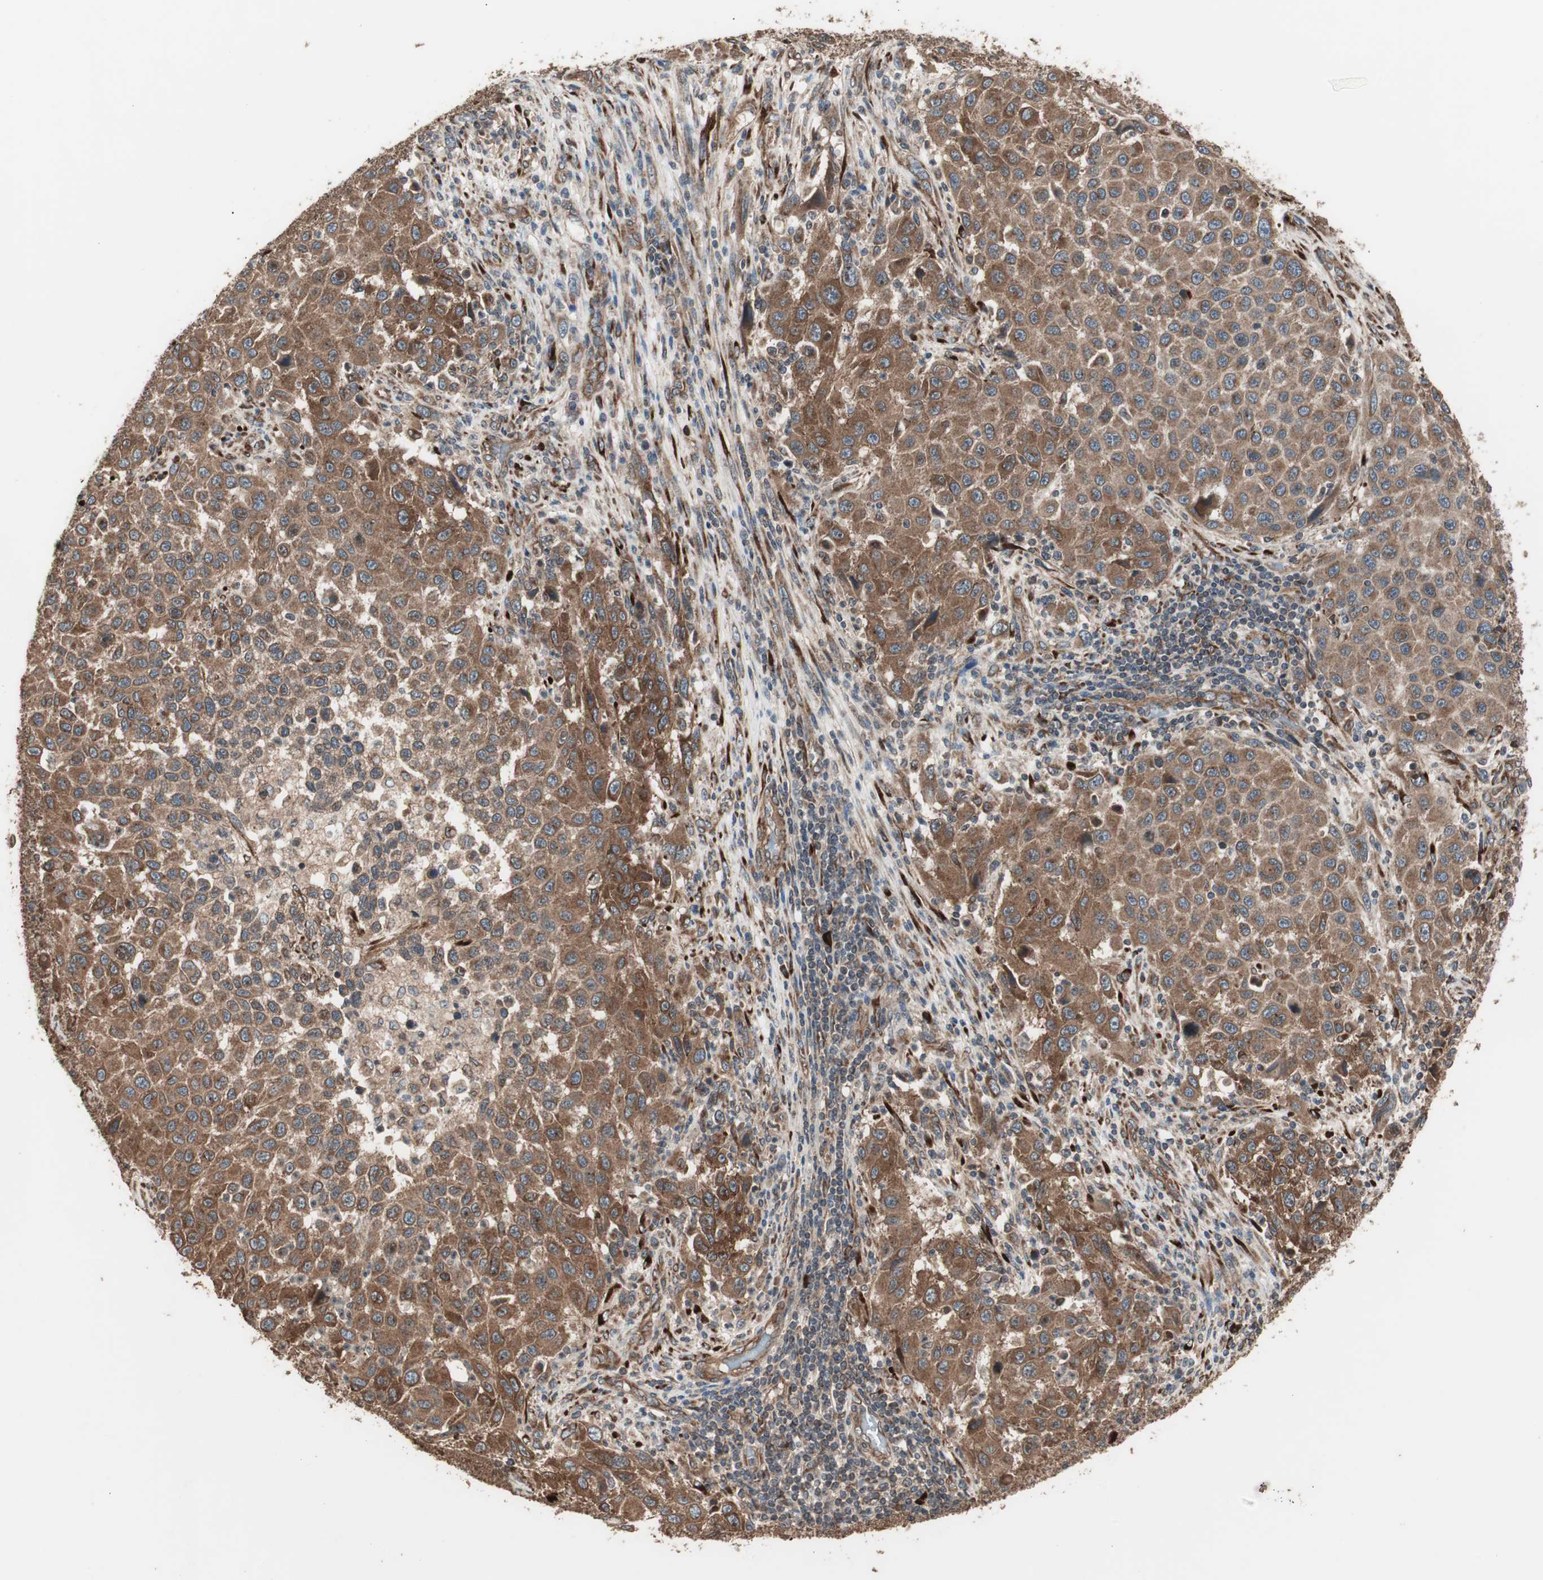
{"staining": {"intensity": "moderate", "quantity": ">75%", "location": "cytoplasmic/membranous"}, "tissue": "melanoma", "cell_type": "Tumor cells", "image_type": "cancer", "snomed": [{"axis": "morphology", "description": "Malignant melanoma, Metastatic site"}, {"axis": "topography", "description": "Lymph node"}], "caption": "This histopathology image shows melanoma stained with immunohistochemistry (IHC) to label a protein in brown. The cytoplasmic/membranous of tumor cells show moderate positivity for the protein. Nuclei are counter-stained blue.", "gene": "LZTS1", "patient": {"sex": "male", "age": 61}}